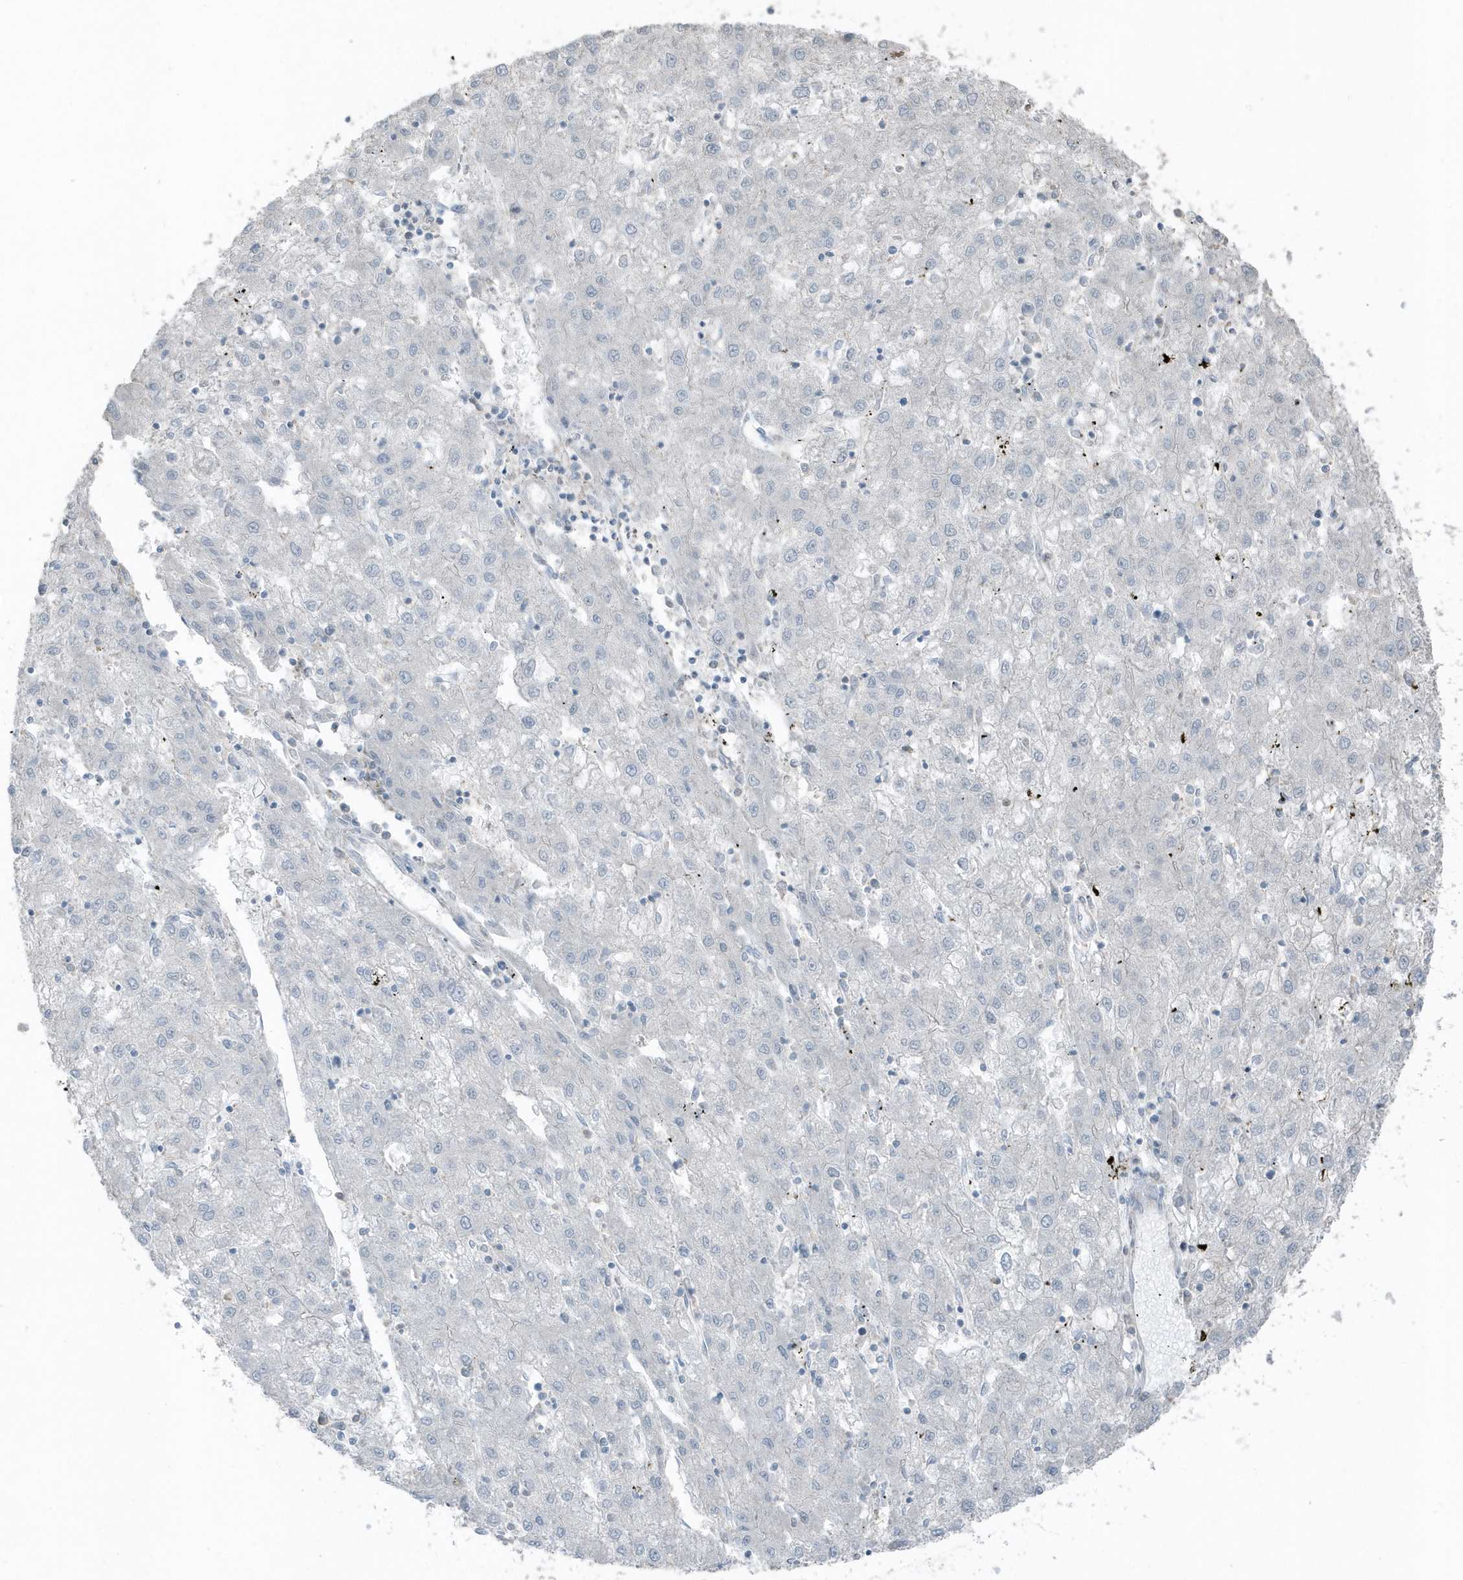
{"staining": {"intensity": "negative", "quantity": "none", "location": "none"}, "tissue": "liver cancer", "cell_type": "Tumor cells", "image_type": "cancer", "snomed": [{"axis": "morphology", "description": "Carcinoma, Hepatocellular, NOS"}, {"axis": "topography", "description": "Liver"}], "caption": "Photomicrograph shows no protein positivity in tumor cells of liver cancer (hepatocellular carcinoma) tissue.", "gene": "ACTC1", "patient": {"sex": "male", "age": 72}}